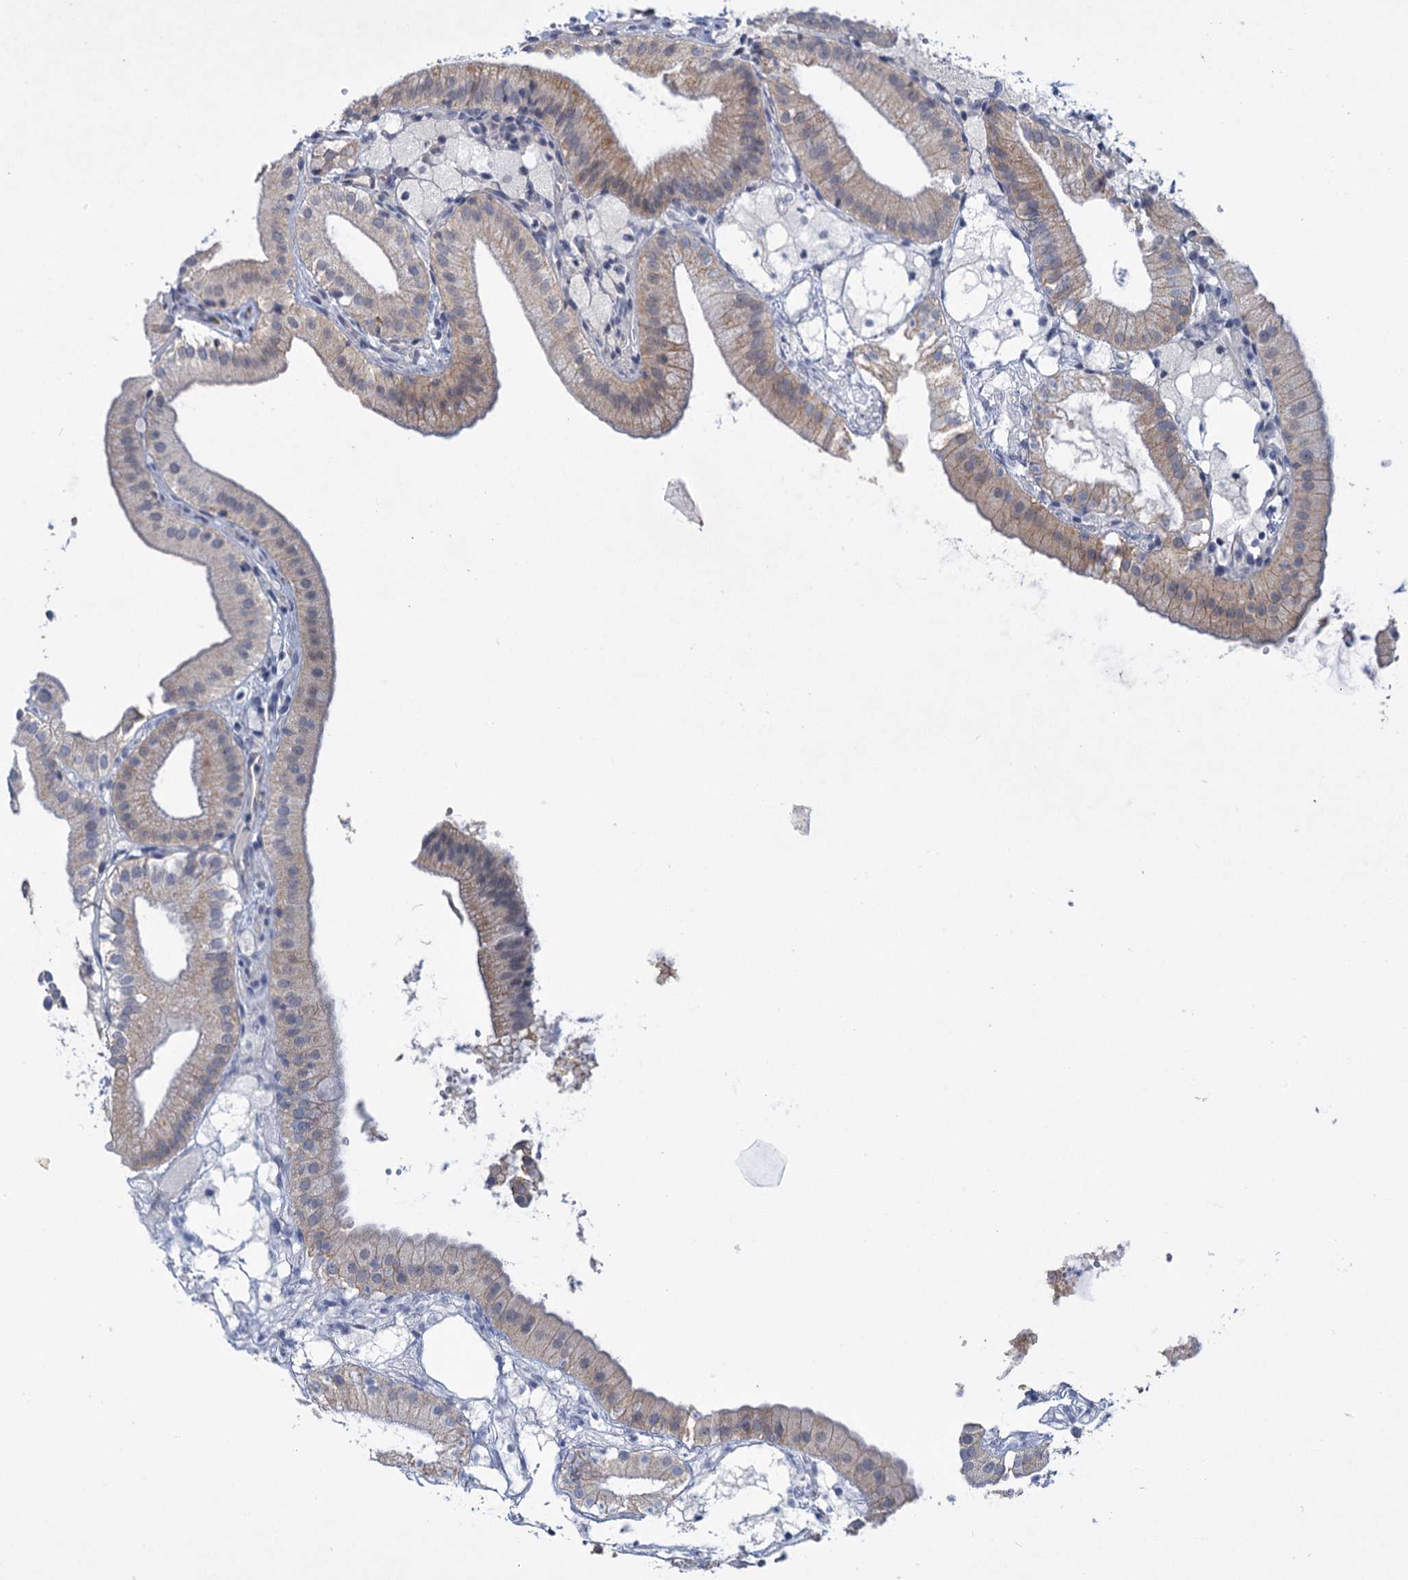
{"staining": {"intensity": "weak", "quantity": "25%-75%", "location": "cytoplasmic/membranous"}, "tissue": "gallbladder", "cell_type": "Glandular cells", "image_type": "normal", "snomed": [{"axis": "morphology", "description": "Normal tissue, NOS"}, {"axis": "topography", "description": "Gallbladder"}], "caption": "Weak cytoplasmic/membranous expression for a protein is seen in approximately 25%-75% of glandular cells of normal gallbladder using IHC.", "gene": "MBLAC2", "patient": {"sex": "male", "age": 55}}